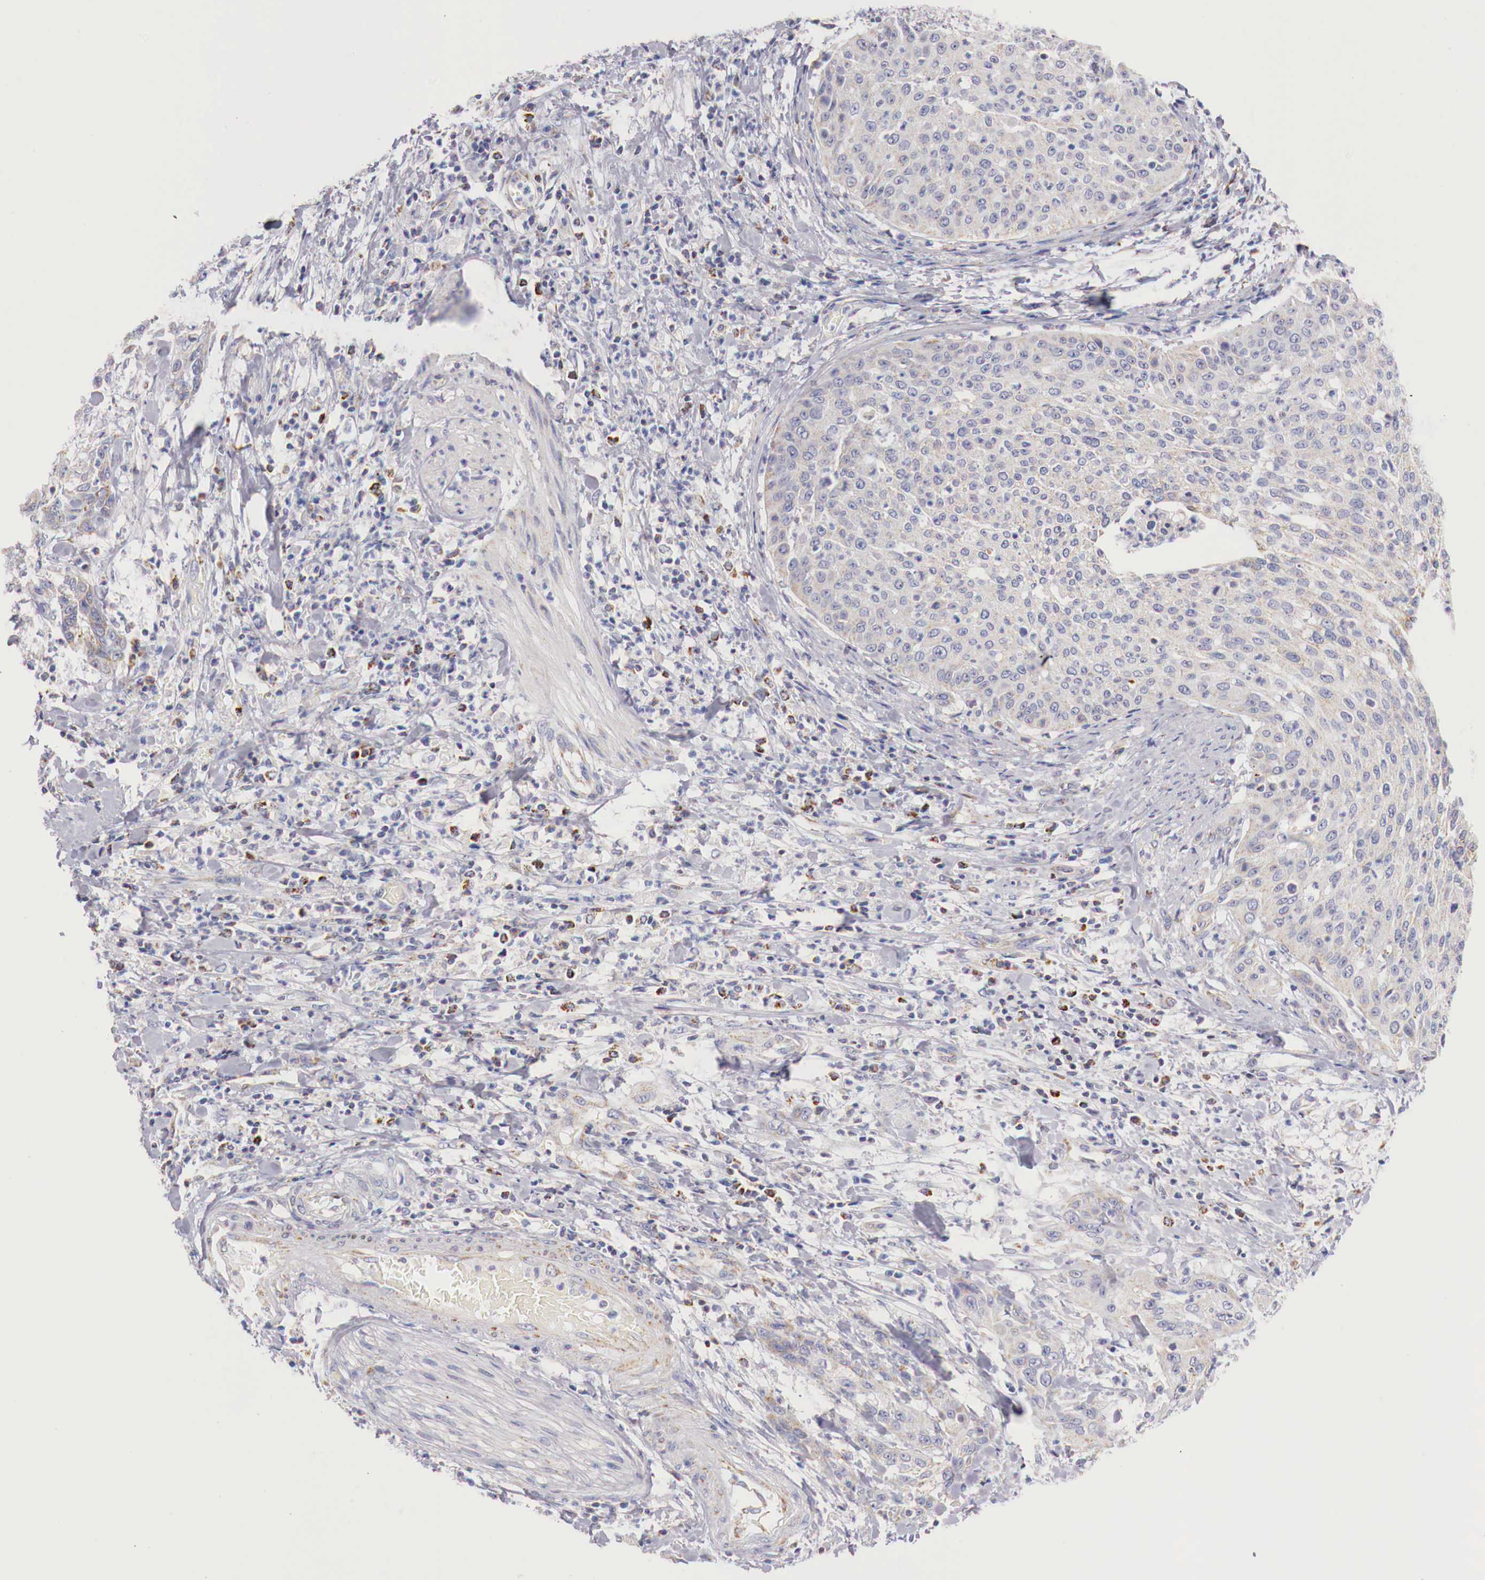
{"staining": {"intensity": "weak", "quantity": "<25%", "location": "cytoplasmic/membranous"}, "tissue": "cervical cancer", "cell_type": "Tumor cells", "image_type": "cancer", "snomed": [{"axis": "morphology", "description": "Squamous cell carcinoma, NOS"}, {"axis": "topography", "description": "Cervix"}], "caption": "Tumor cells show no significant staining in cervical cancer (squamous cell carcinoma).", "gene": "IDH3G", "patient": {"sex": "female", "age": 41}}